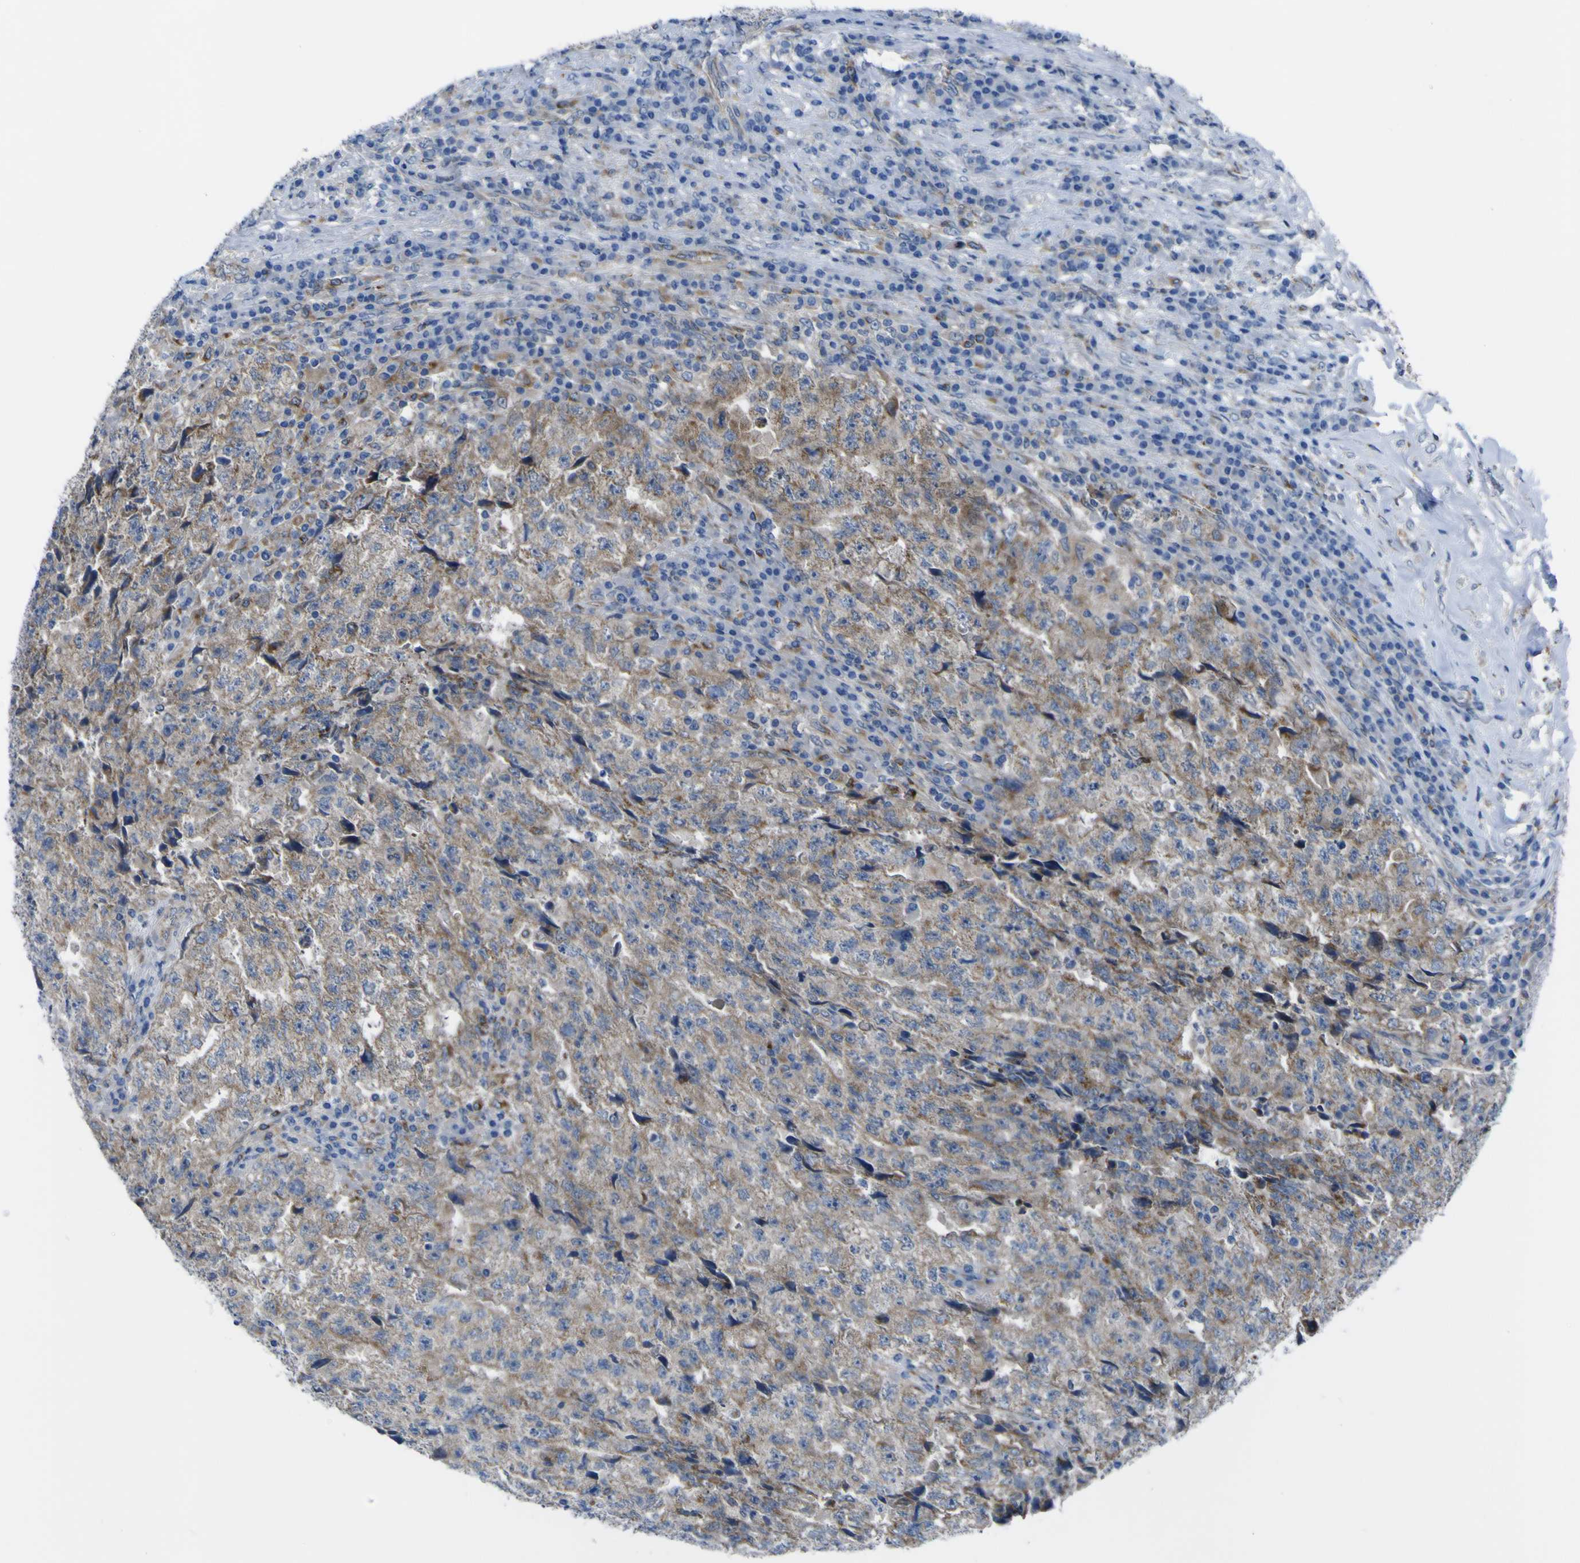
{"staining": {"intensity": "weak", "quantity": ">75%", "location": "cytoplasmic/membranous"}, "tissue": "testis cancer", "cell_type": "Tumor cells", "image_type": "cancer", "snomed": [{"axis": "morphology", "description": "Necrosis, NOS"}, {"axis": "morphology", "description": "Carcinoma, Embryonal, NOS"}, {"axis": "topography", "description": "Testis"}], "caption": "The micrograph displays immunohistochemical staining of testis embryonal carcinoma. There is weak cytoplasmic/membranous staining is appreciated in approximately >75% of tumor cells.", "gene": "CST3", "patient": {"sex": "male", "age": 19}}